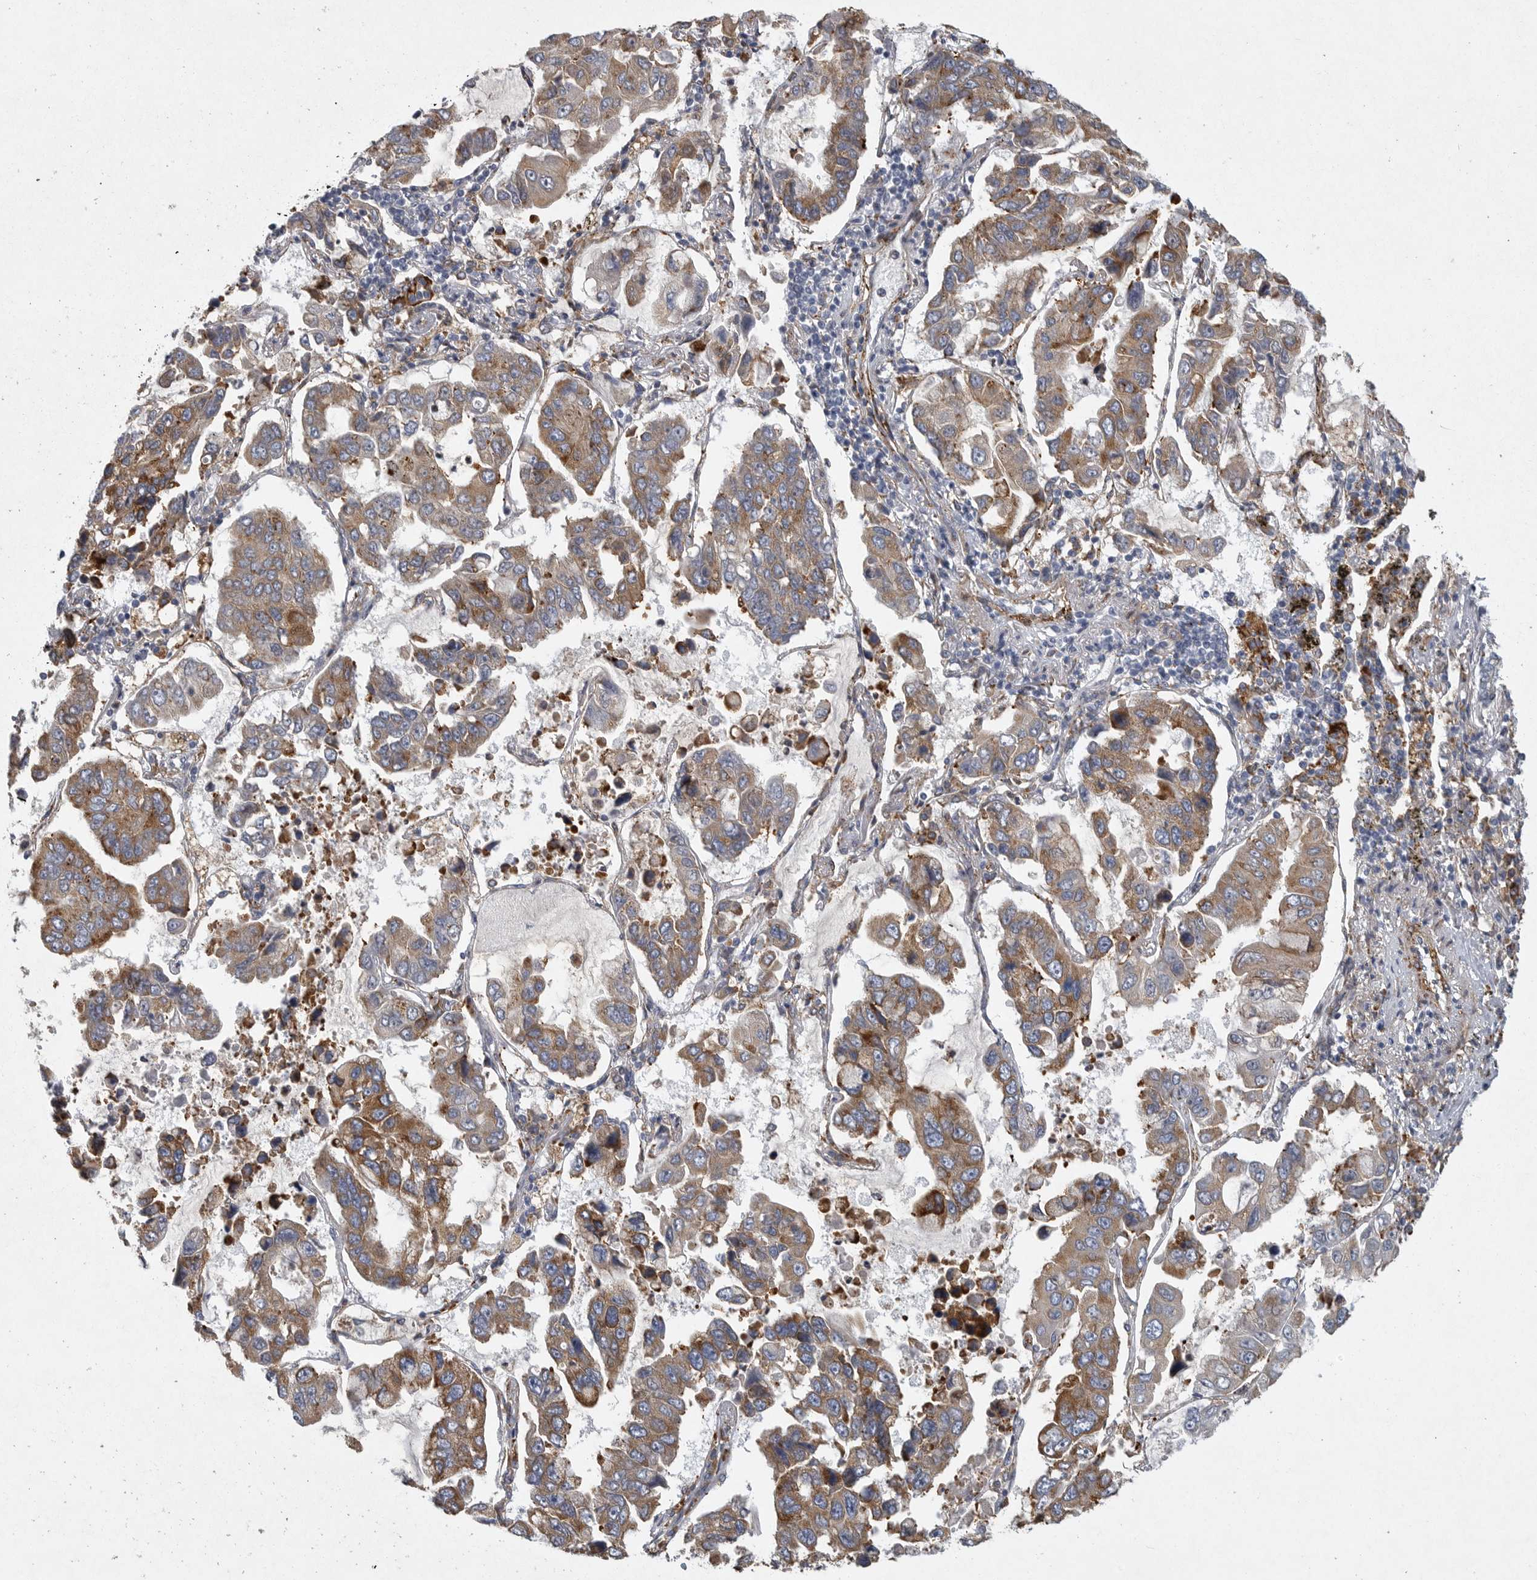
{"staining": {"intensity": "moderate", "quantity": ">75%", "location": "cytoplasmic/membranous"}, "tissue": "lung cancer", "cell_type": "Tumor cells", "image_type": "cancer", "snomed": [{"axis": "morphology", "description": "Adenocarcinoma, NOS"}, {"axis": "topography", "description": "Lung"}], "caption": "Immunohistochemistry (IHC) (DAB) staining of adenocarcinoma (lung) reveals moderate cytoplasmic/membranous protein expression in about >75% of tumor cells.", "gene": "MINPP1", "patient": {"sex": "male", "age": 64}}